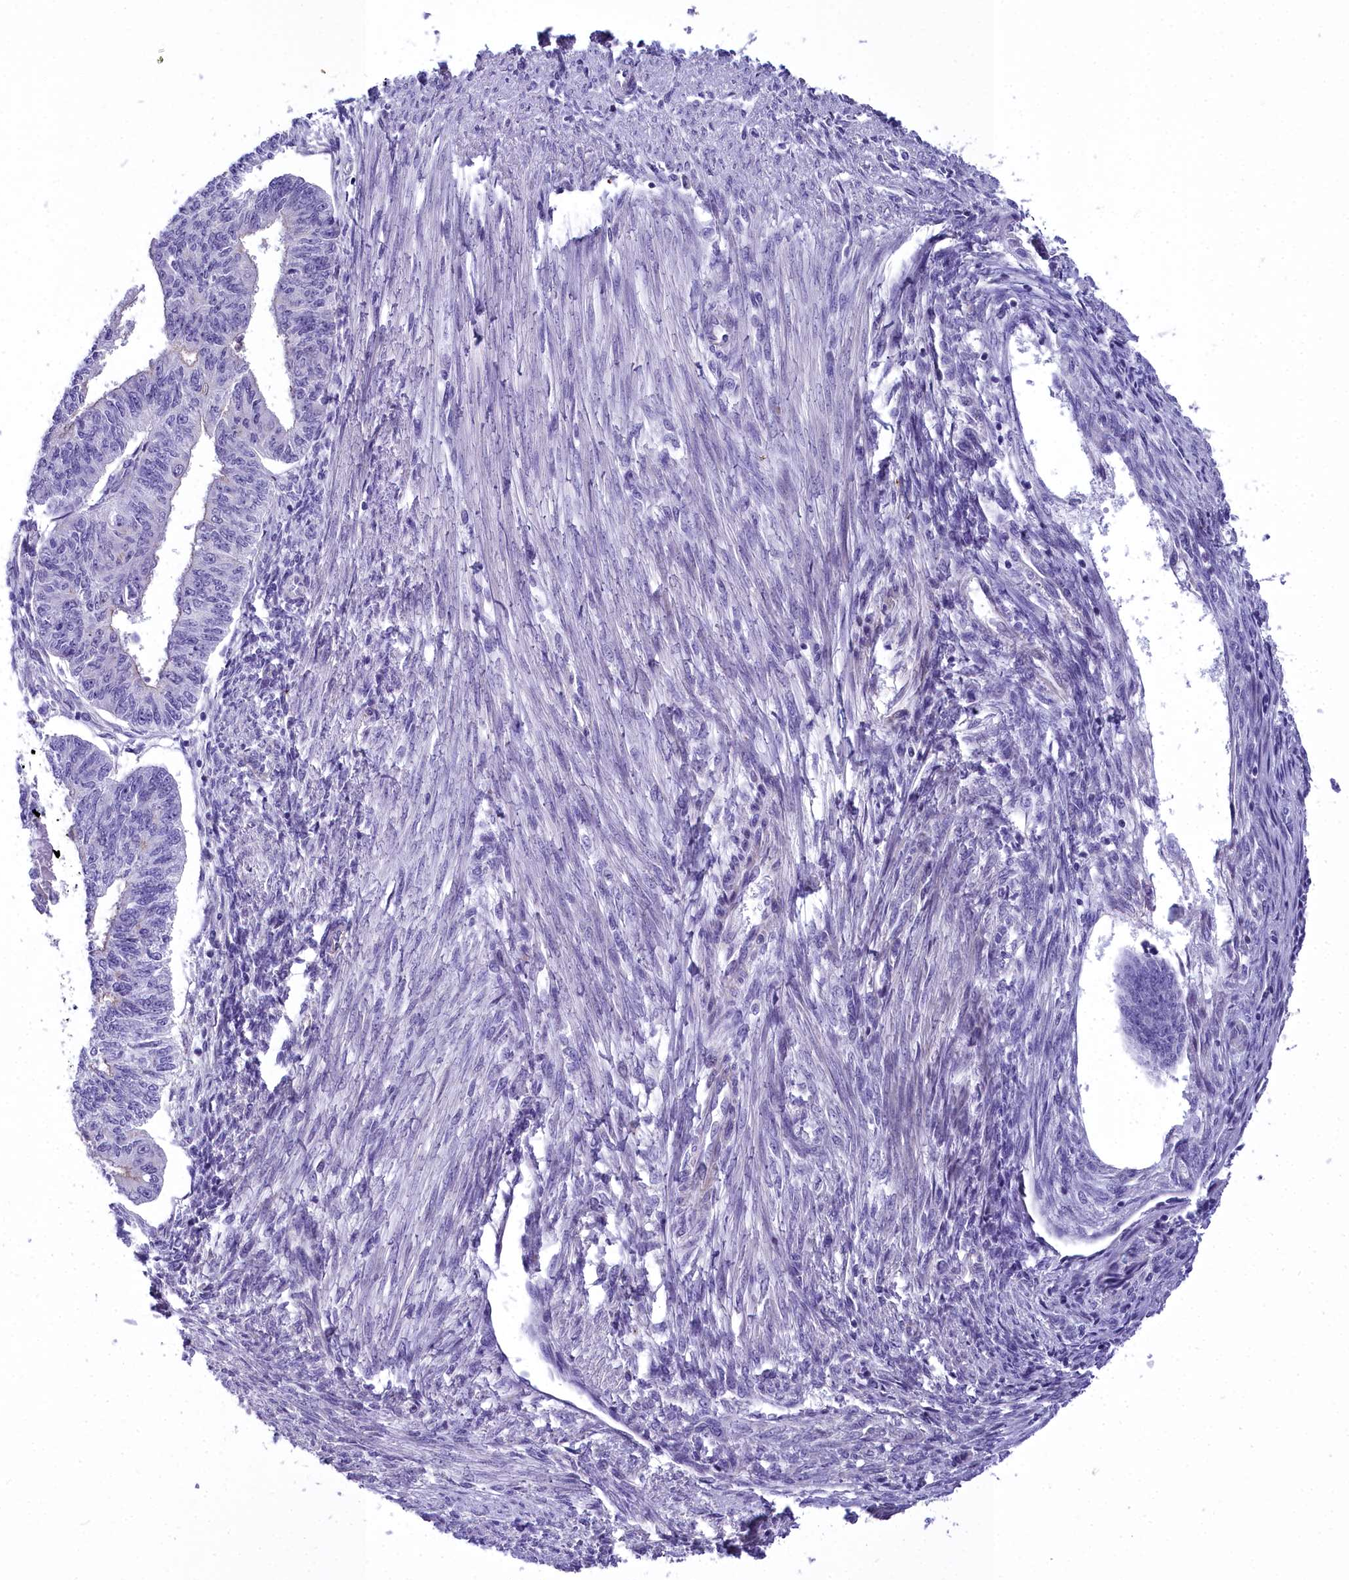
{"staining": {"intensity": "negative", "quantity": "none", "location": "none"}, "tissue": "endometrial cancer", "cell_type": "Tumor cells", "image_type": "cancer", "snomed": [{"axis": "morphology", "description": "Adenocarcinoma, NOS"}, {"axis": "topography", "description": "Endometrium"}], "caption": "Human endometrial cancer stained for a protein using immunohistochemistry (IHC) displays no expression in tumor cells.", "gene": "TIMM22", "patient": {"sex": "female", "age": 32}}